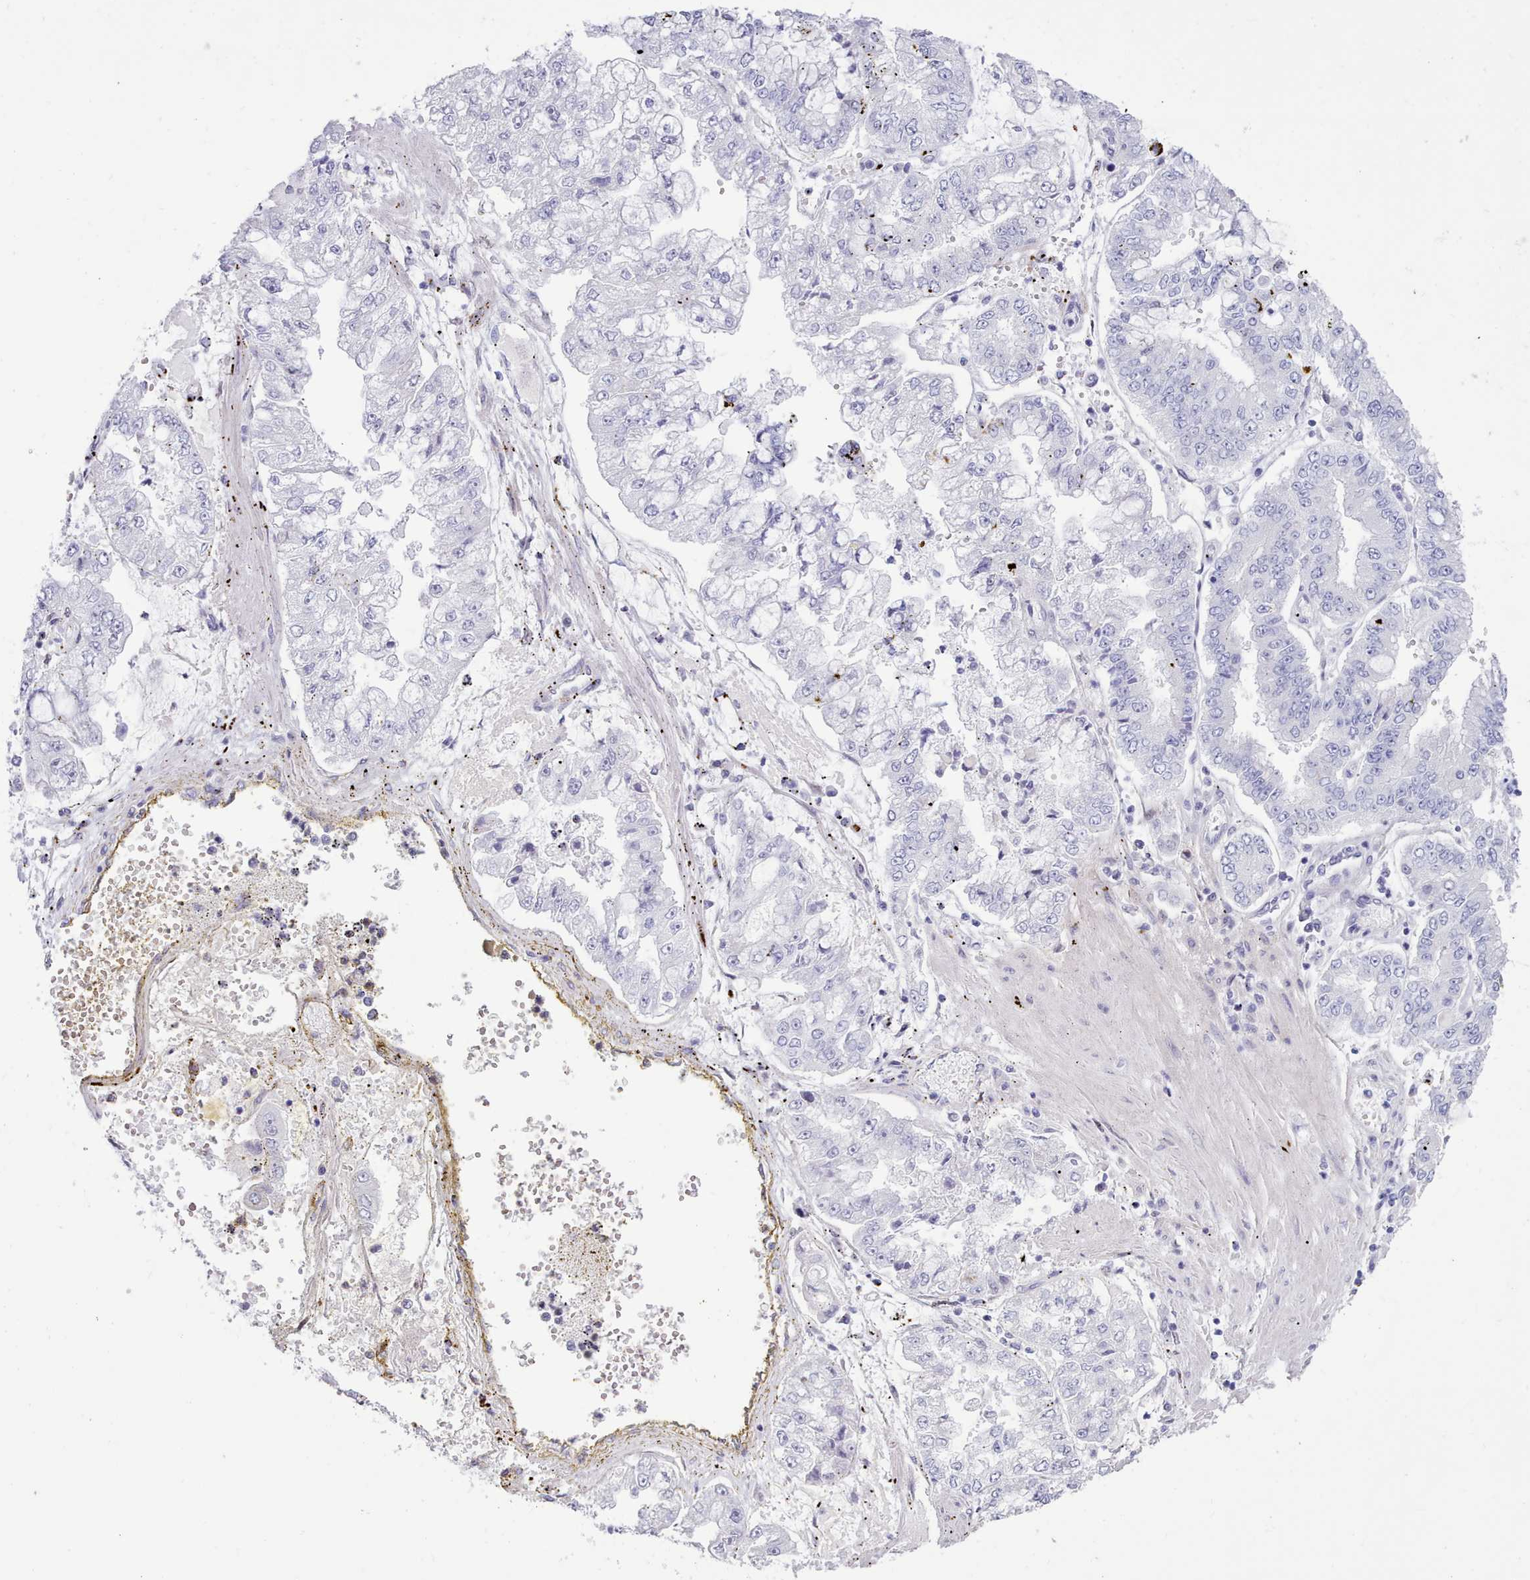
{"staining": {"intensity": "negative", "quantity": "none", "location": "none"}, "tissue": "stomach cancer", "cell_type": "Tumor cells", "image_type": "cancer", "snomed": [{"axis": "morphology", "description": "Adenocarcinoma, NOS"}, {"axis": "topography", "description": "Stomach"}], "caption": "Immunohistochemistry of adenocarcinoma (stomach) reveals no staining in tumor cells.", "gene": "TMEM253", "patient": {"sex": "male", "age": 76}}